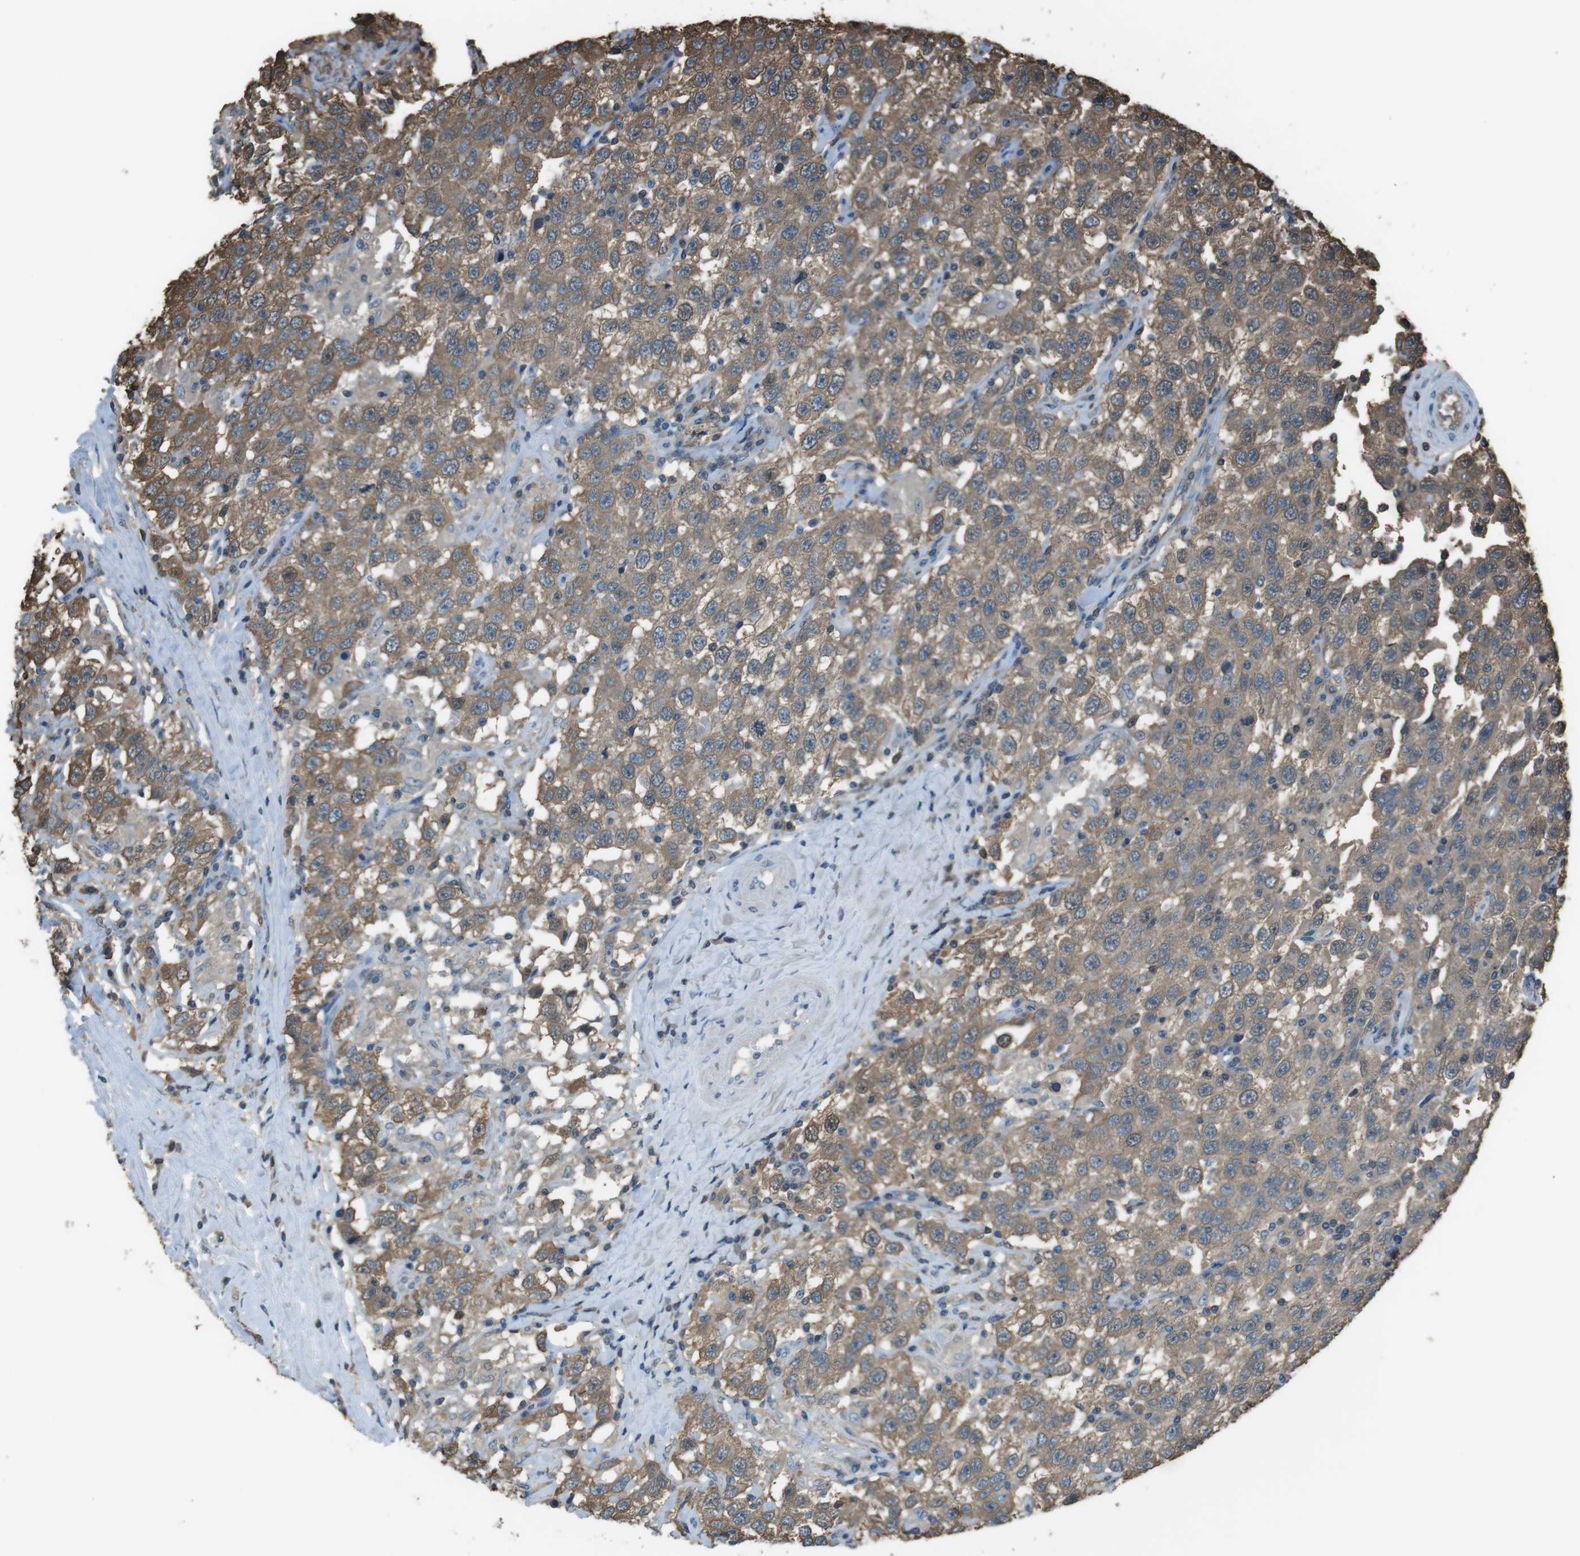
{"staining": {"intensity": "moderate", "quantity": ">75%", "location": "cytoplasmic/membranous"}, "tissue": "testis cancer", "cell_type": "Tumor cells", "image_type": "cancer", "snomed": [{"axis": "morphology", "description": "Seminoma, NOS"}, {"axis": "topography", "description": "Testis"}], "caption": "Testis cancer tissue displays moderate cytoplasmic/membranous expression in approximately >75% of tumor cells Nuclei are stained in blue.", "gene": "TWSG1", "patient": {"sex": "male", "age": 41}}